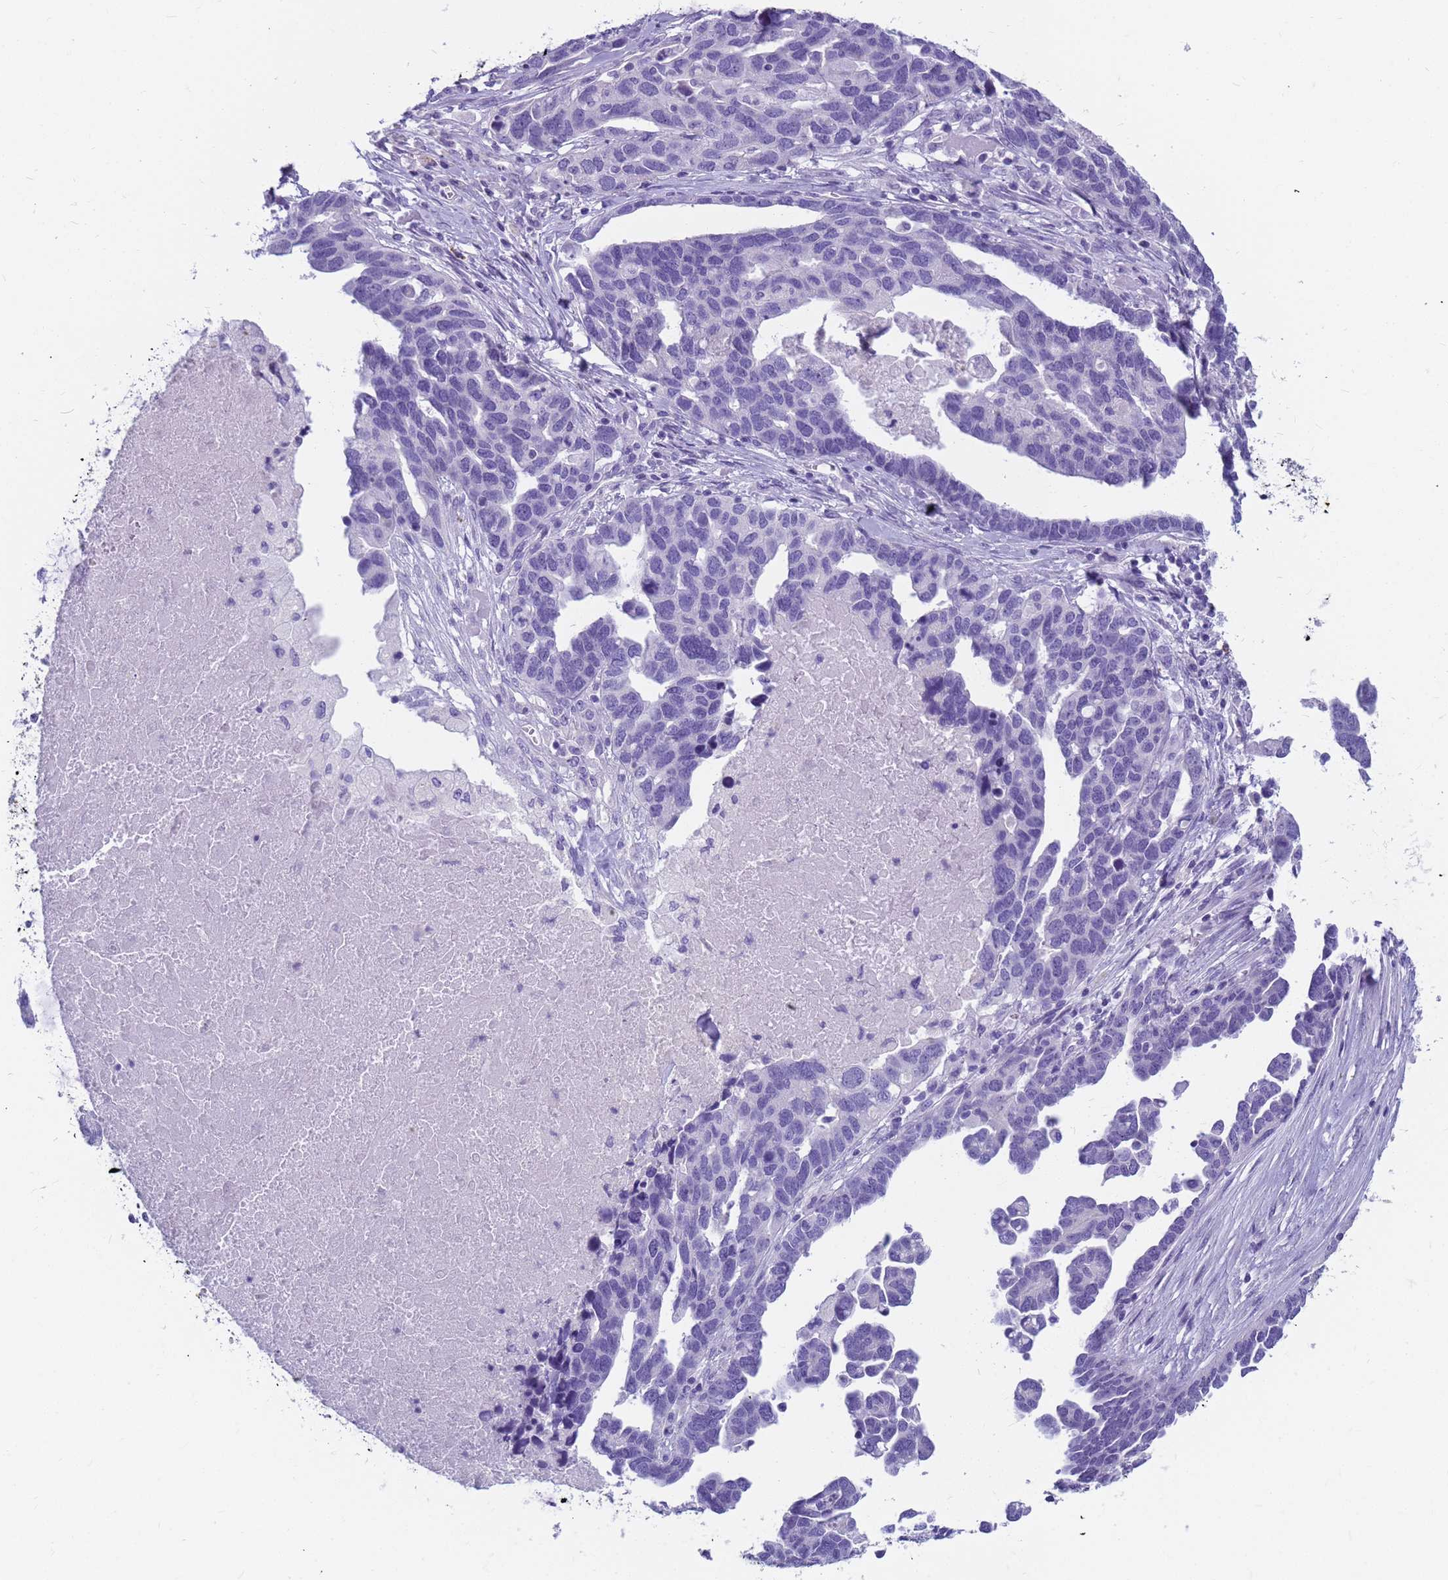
{"staining": {"intensity": "negative", "quantity": "none", "location": "none"}, "tissue": "ovarian cancer", "cell_type": "Tumor cells", "image_type": "cancer", "snomed": [{"axis": "morphology", "description": "Cystadenocarcinoma, serous, NOS"}, {"axis": "topography", "description": "Ovary"}], "caption": "IHC image of ovarian cancer stained for a protein (brown), which demonstrates no expression in tumor cells. The staining is performed using DAB (3,3'-diaminobenzidine) brown chromogen with nuclei counter-stained in using hematoxylin.", "gene": "RNASE2", "patient": {"sex": "female", "age": 54}}